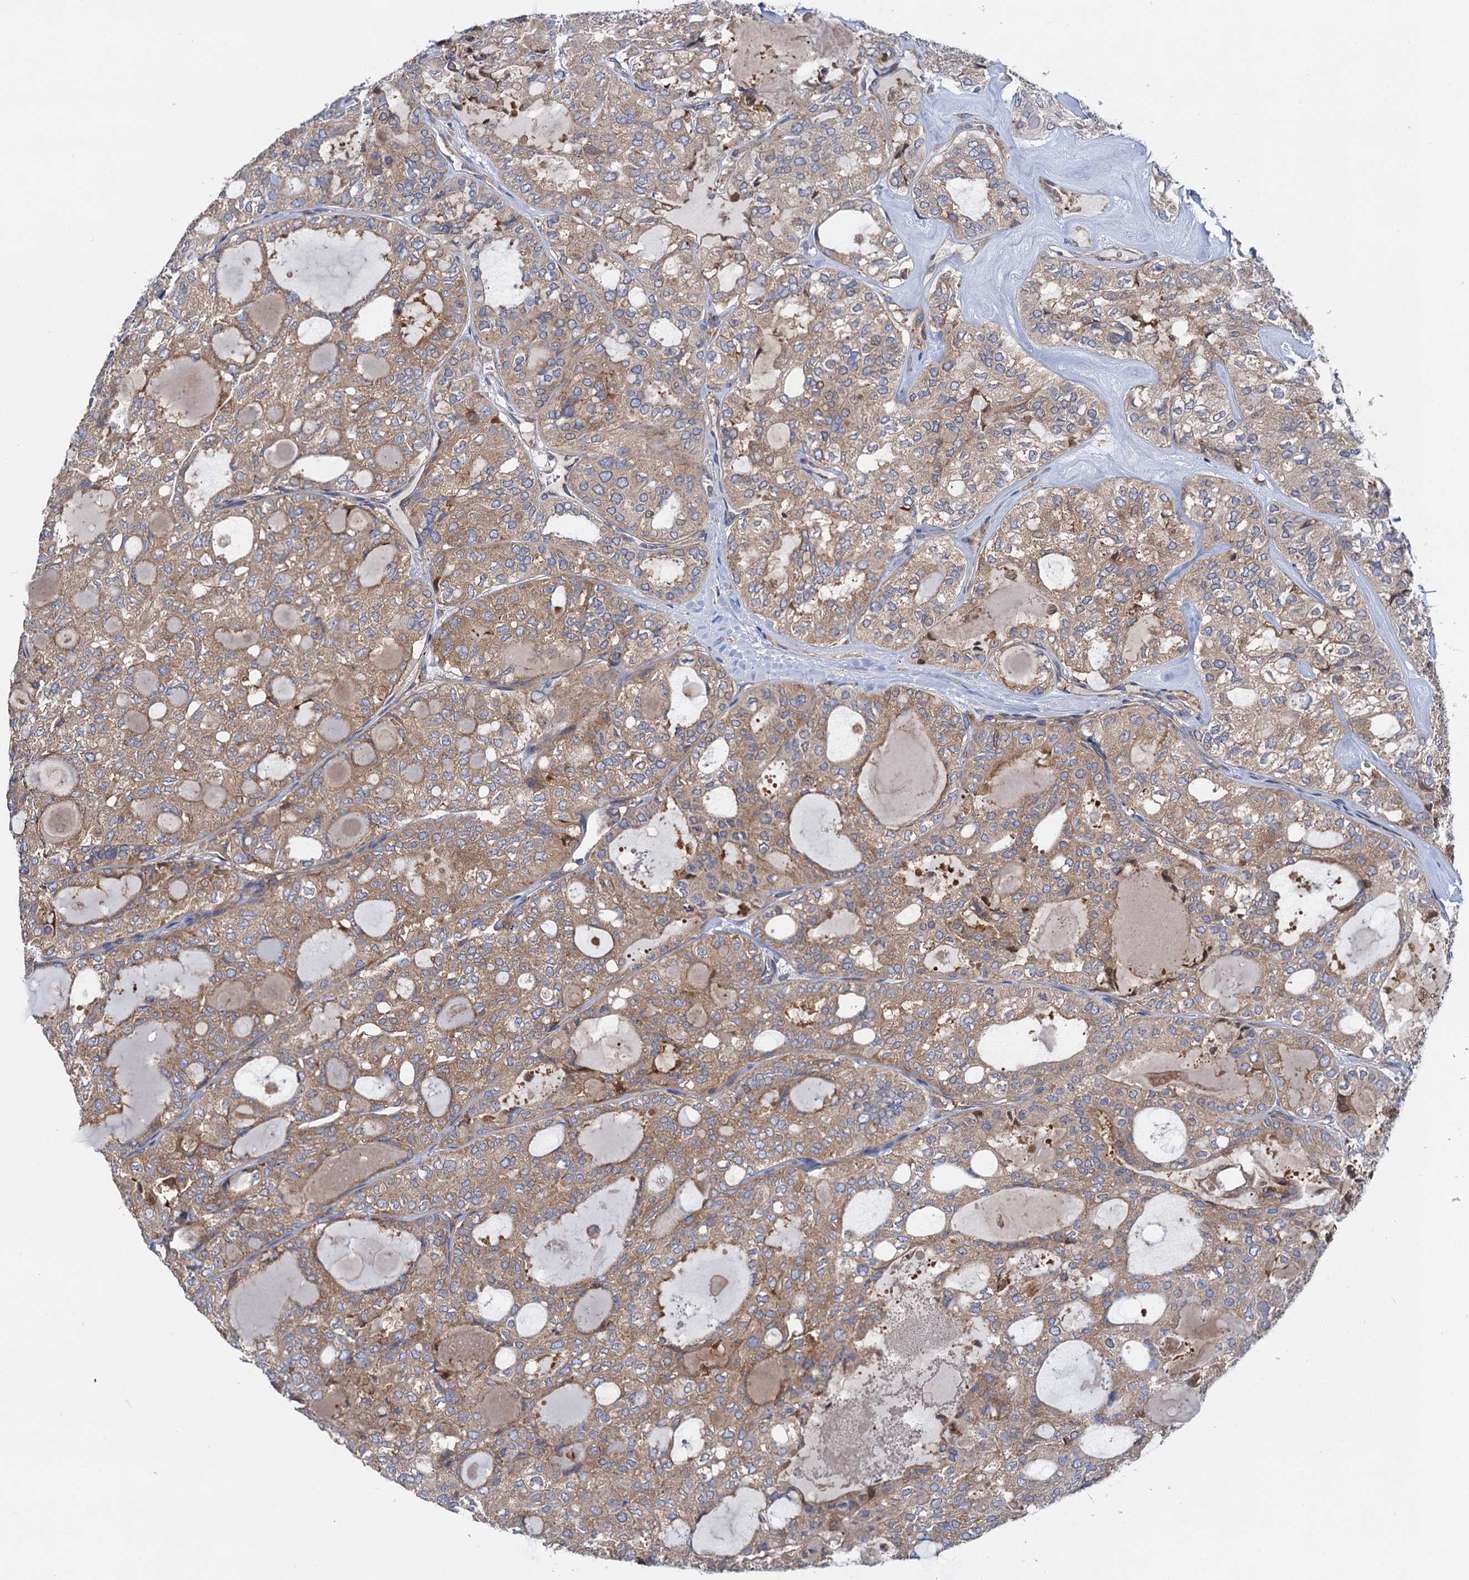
{"staining": {"intensity": "moderate", "quantity": ">75%", "location": "cytoplasmic/membranous"}, "tissue": "thyroid cancer", "cell_type": "Tumor cells", "image_type": "cancer", "snomed": [{"axis": "morphology", "description": "Follicular adenoma carcinoma, NOS"}, {"axis": "topography", "description": "Thyroid gland"}], "caption": "Follicular adenoma carcinoma (thyroid) stained with immunohistochemistry exhibits moderate cytoplasmic/membranous staining in about >75% of tumor cells. (IHC, brightfield microscopy, high magnification).", "gene": "MRPL48", "patient": {"sex": "male", "age": 75}}